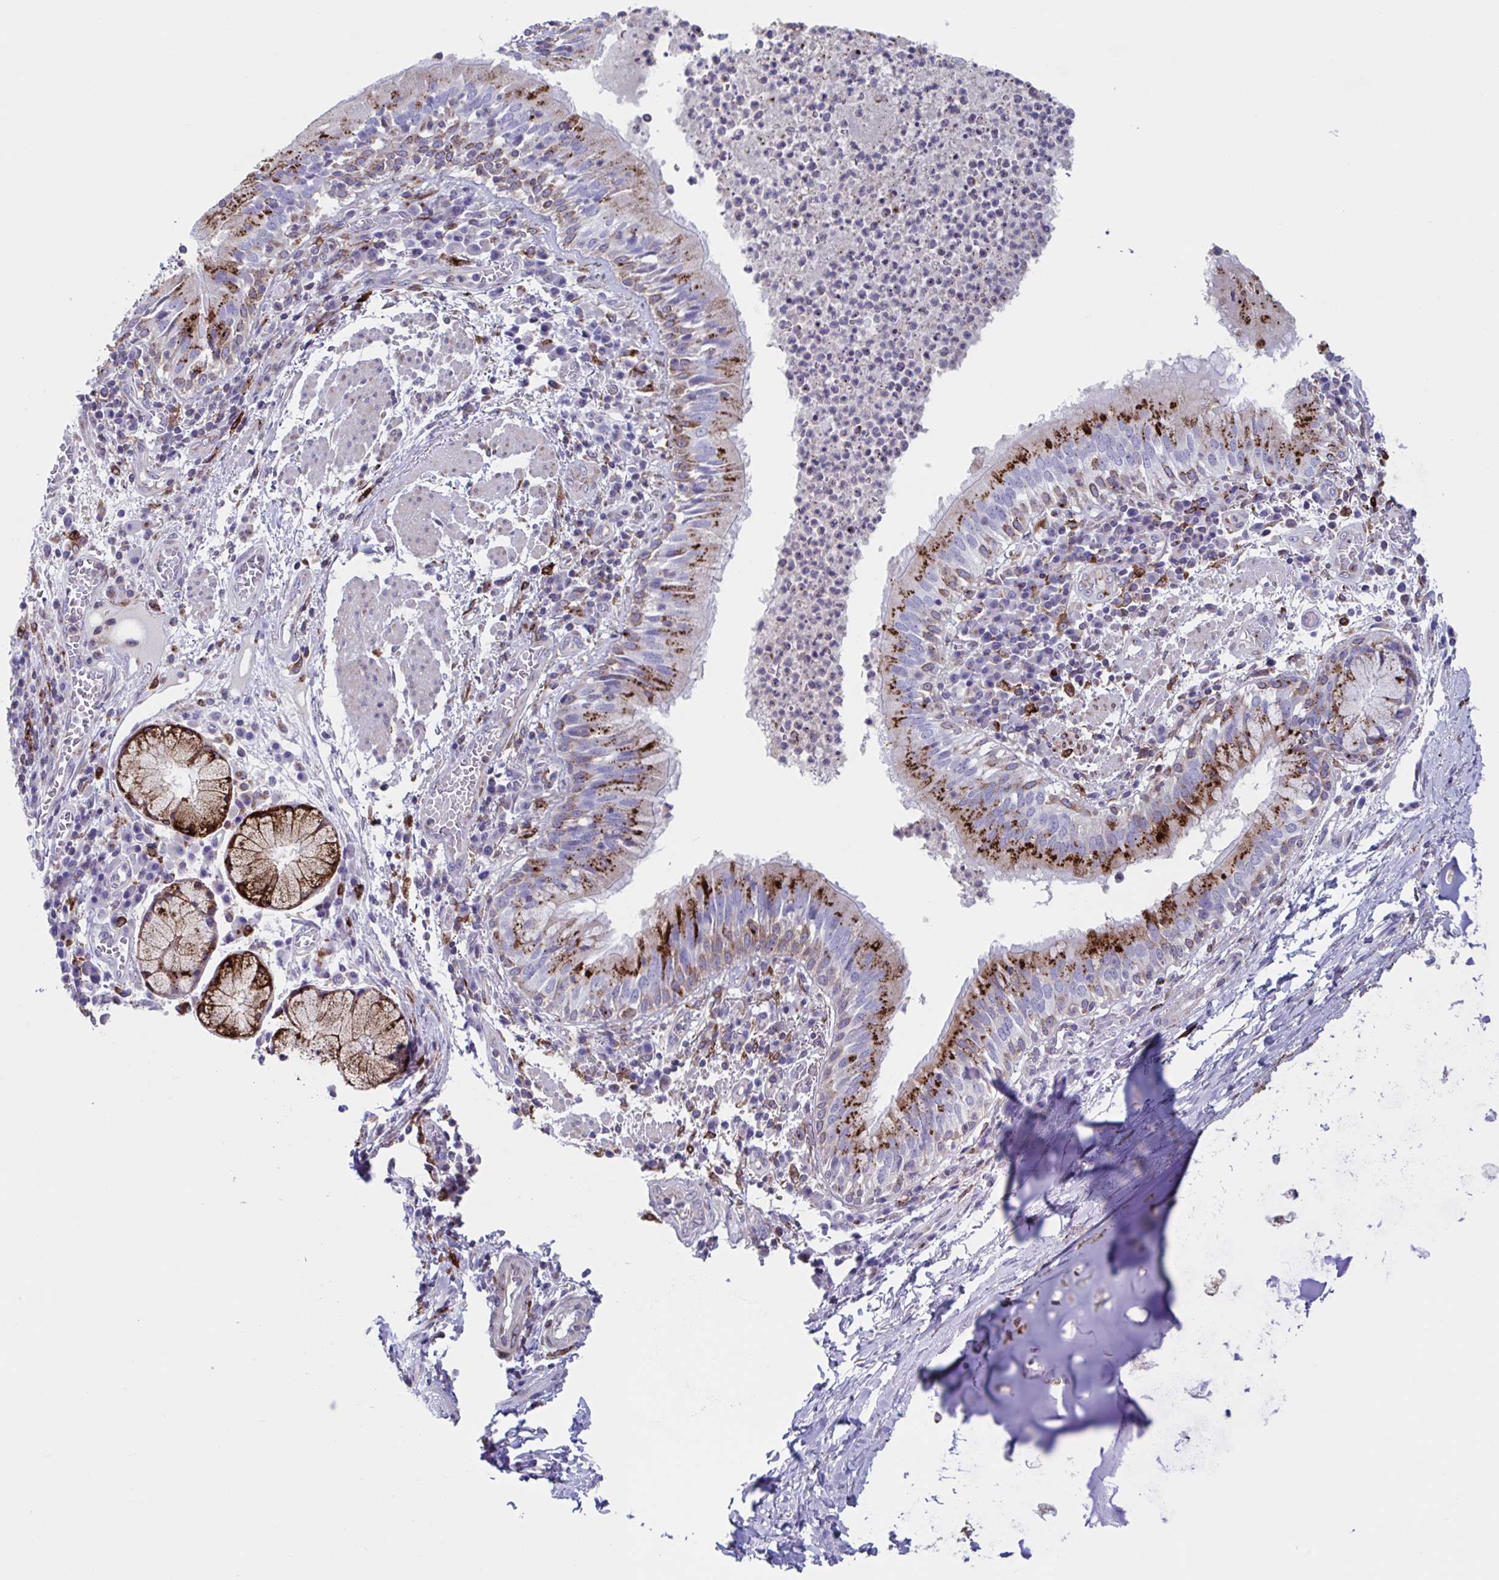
{"staining": {"intensity": "strong", "quantity": ">75%", "location": "cytoplasmic/membranous"}, "tissue": "bronchus", "cell_type": "Respiratory epithelial cells", "image_type": "normal", "snomed": [{"axis": "morphology", "description": "Normal tissue, NOS"}, {"axis": "topography", "description": "Lymph node"}, {"axis": "topography", "description": "Bronchus"}], "caption": "Immunohistochemical staining of benign human bronchus reveals strong cytoplasmic/membranous protein staining in approximately >75% of respiratory epithelial cells.", "gene": "RFK", "patient": {"sex": "male", "age": 56}}